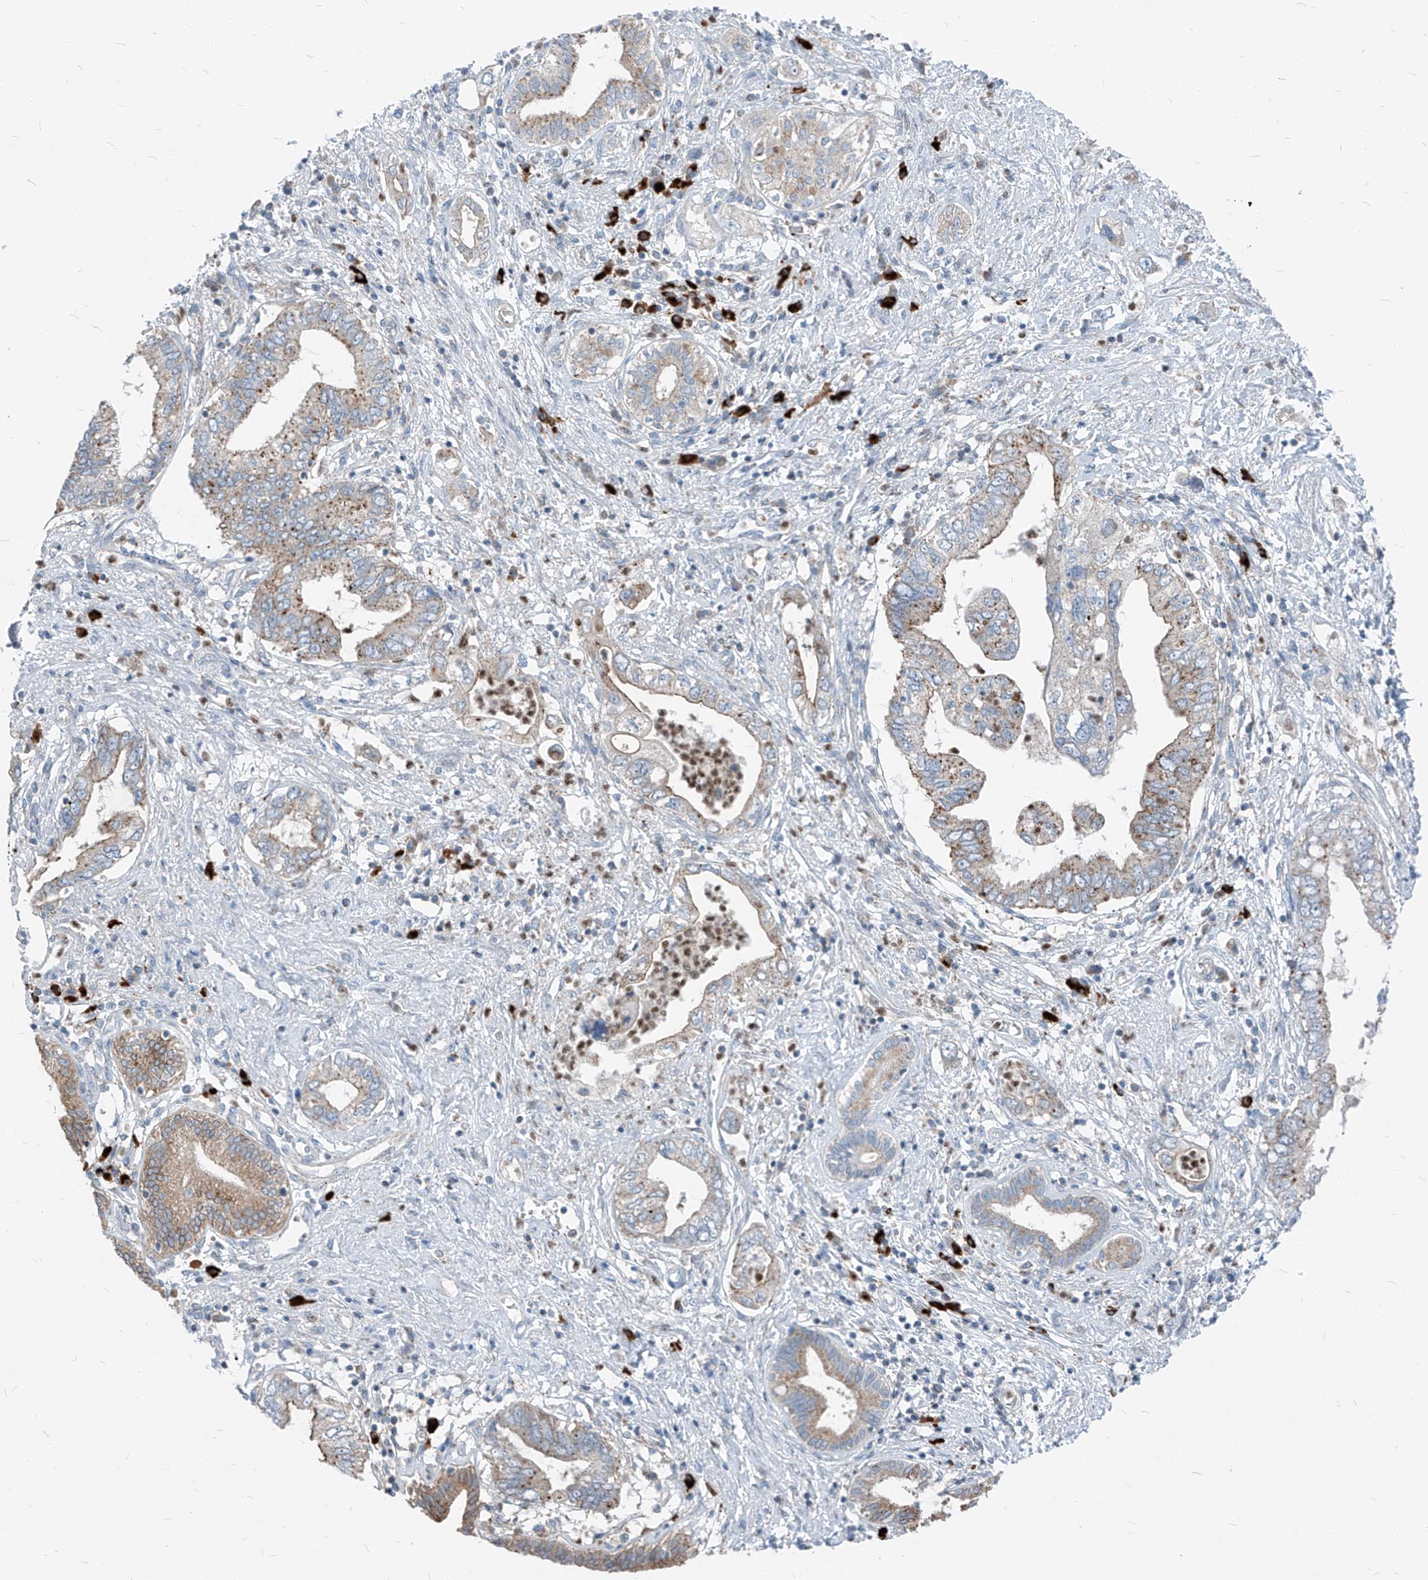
{"staining": {"intensity": "moderate", "quantity": "25%-75%", "location": "cytoplasmic/membranous"}, "tissue": "pancreatic cancer", "cell_type": "Tumor cells", "image_type": "cancer", "snomed": [{"axis": "morphology", "description": "Adenocarcinoma, NOS"}, {"axis": "topography", "description": "Pancreas"}], "caption": "Protein expression analysis of human pancreatic cancer reveals moderate cytoplasmic/membranous positivity in approximately 25%-75% of tumor cells.", "gene": "CHMP2B", "patient": {"sex": "female", "age": 73}}